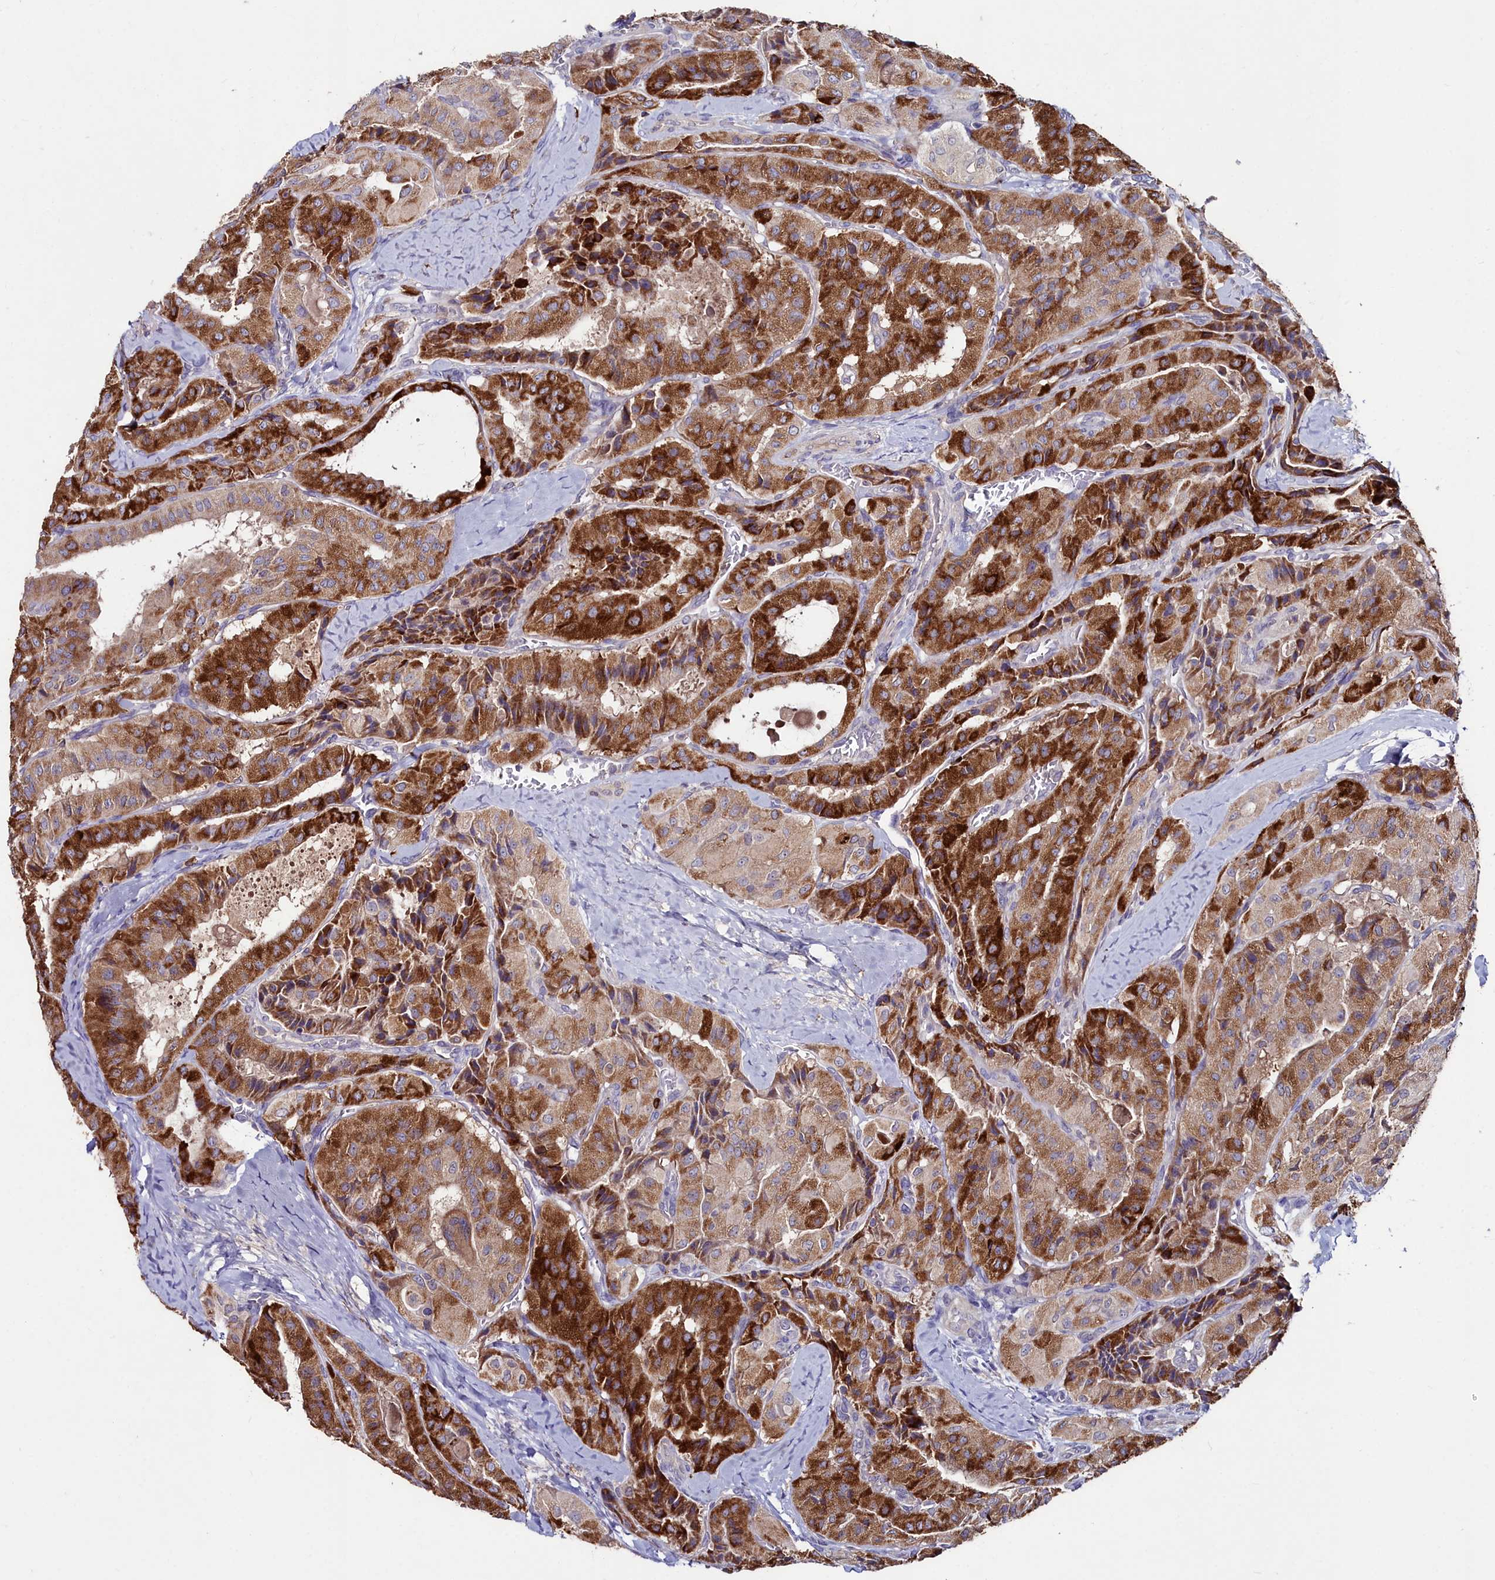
{"staining": {"intensity": "strong", "quantity": "25%-75%", "location": "cytoplasmic/membranous"}, "tissue": "thyroid cancer", "cell_type": "Tumor cells", "image_type": "cancer", "snomed": [{"axis": "morphology", "description": "Normal tissue, NOS"}, {"axis": "morphology", "description": "Papillary adenocarcinoma, NOS"}, {"axis": "topography", "description": "Thyroid gland"}], "caption": "Strong cytoplasmic/membranous staining for a protein is seen in approximately 25%-75% of tumor cells of papillary adenocarcinoma (thyroid) using immunohistochemistry.", "gene": "AMBRA1", "patient": {"sex": "female", "age": 59}}